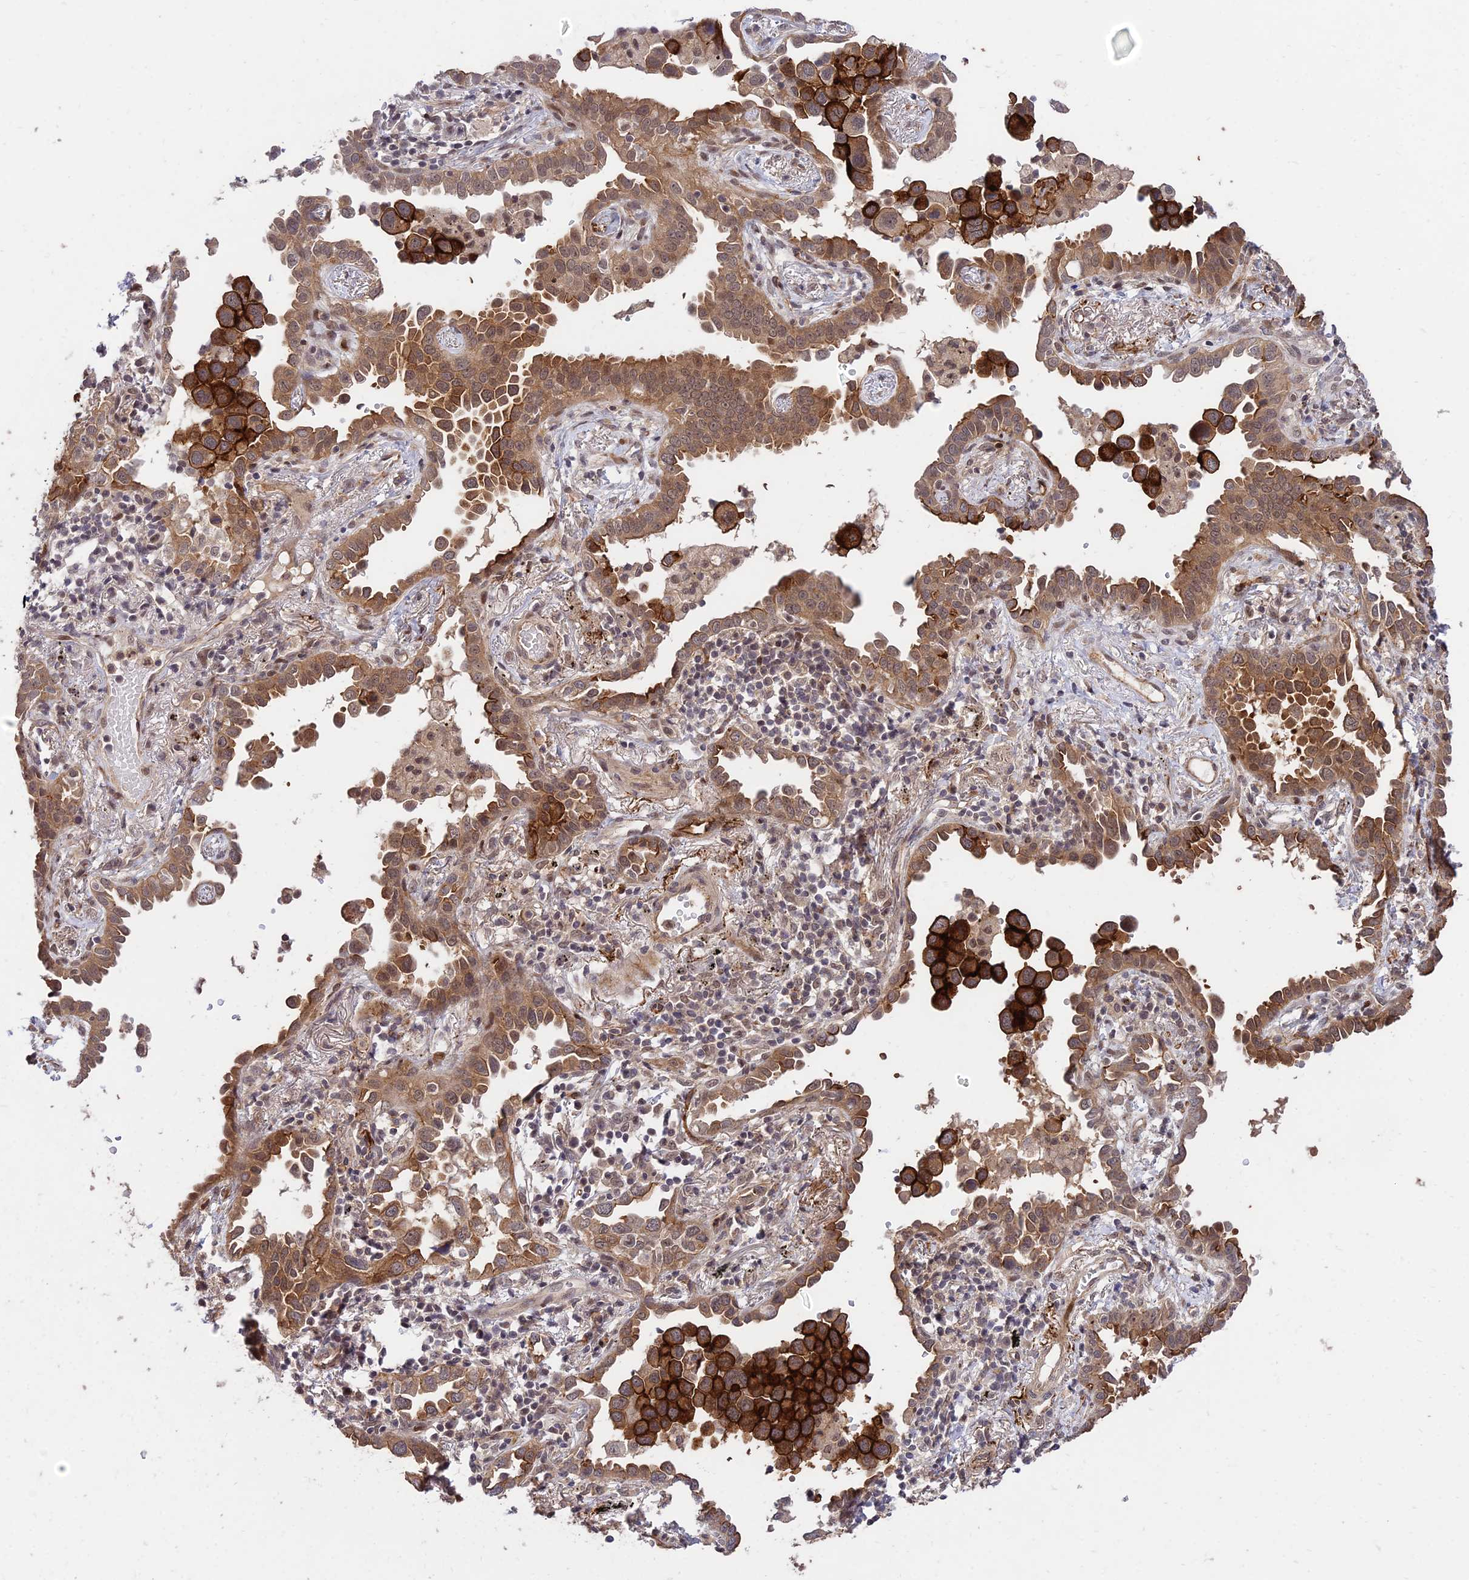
{"staining": {"intensity": "strong", "quantity": ">75%", "location": "cytoplasmic/membranous"}, "tissue": "lung cancer", "cell_type": "Tumor cells", "image_type": "cancer", "snomed": [{"axis": "morphology", "description": "Adenocarcinoma, NOS"}, {"axis": "topography", "description": "Lung"}], "caption": "Brown immunohistochemical staining in human lung adenocarcinoma exhibits strong cytoplasmic/membranous staining in approximately >75% of tumor cells. The protein is shown in brown color, while the nuclei are stained blue.", "gene": "ZNF85", "patient": {"sex": "male", "age": 67}}